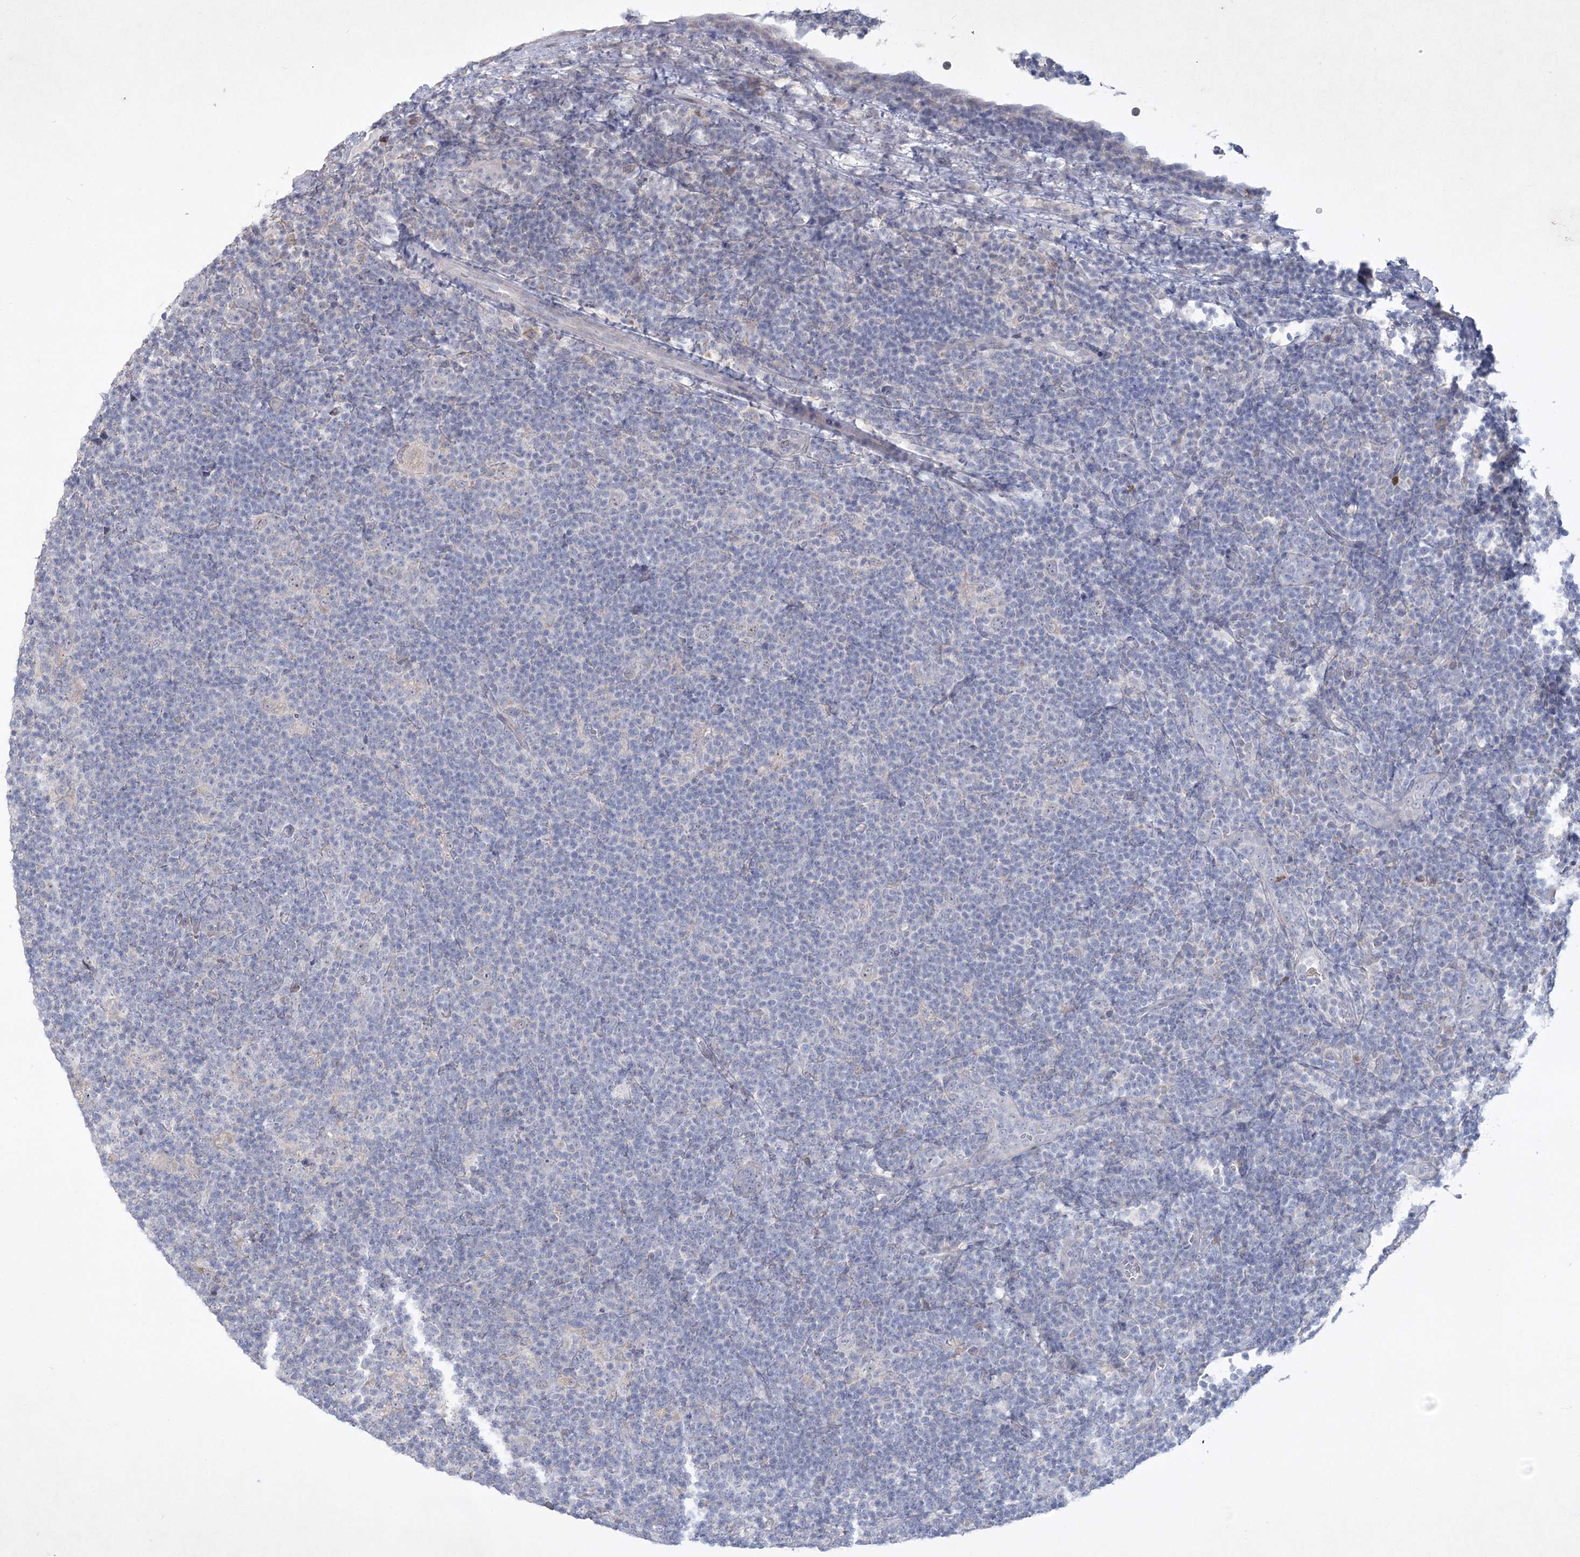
{"staining": {"intensity": "negative", "quantity": "none", "location": "none"}, "tissue": "lymphoma", "cell_type": "Tumor cells", "image_type": "cancer", "snomed": [{"axis": "morphology", "description": "Hodgkin's disease, NOS"}, {"axis": "topography", "description": "Lymph node"}], "caption": "Immunohistochemistry image of neoplastic tissue: lymphoma stained with DAB (3,3'-diaminobenzidine) reveals no significant protein expression in tumor cells.", "gene": "PLA2G12A", "patient": {"sex": "female", "age": 57}}